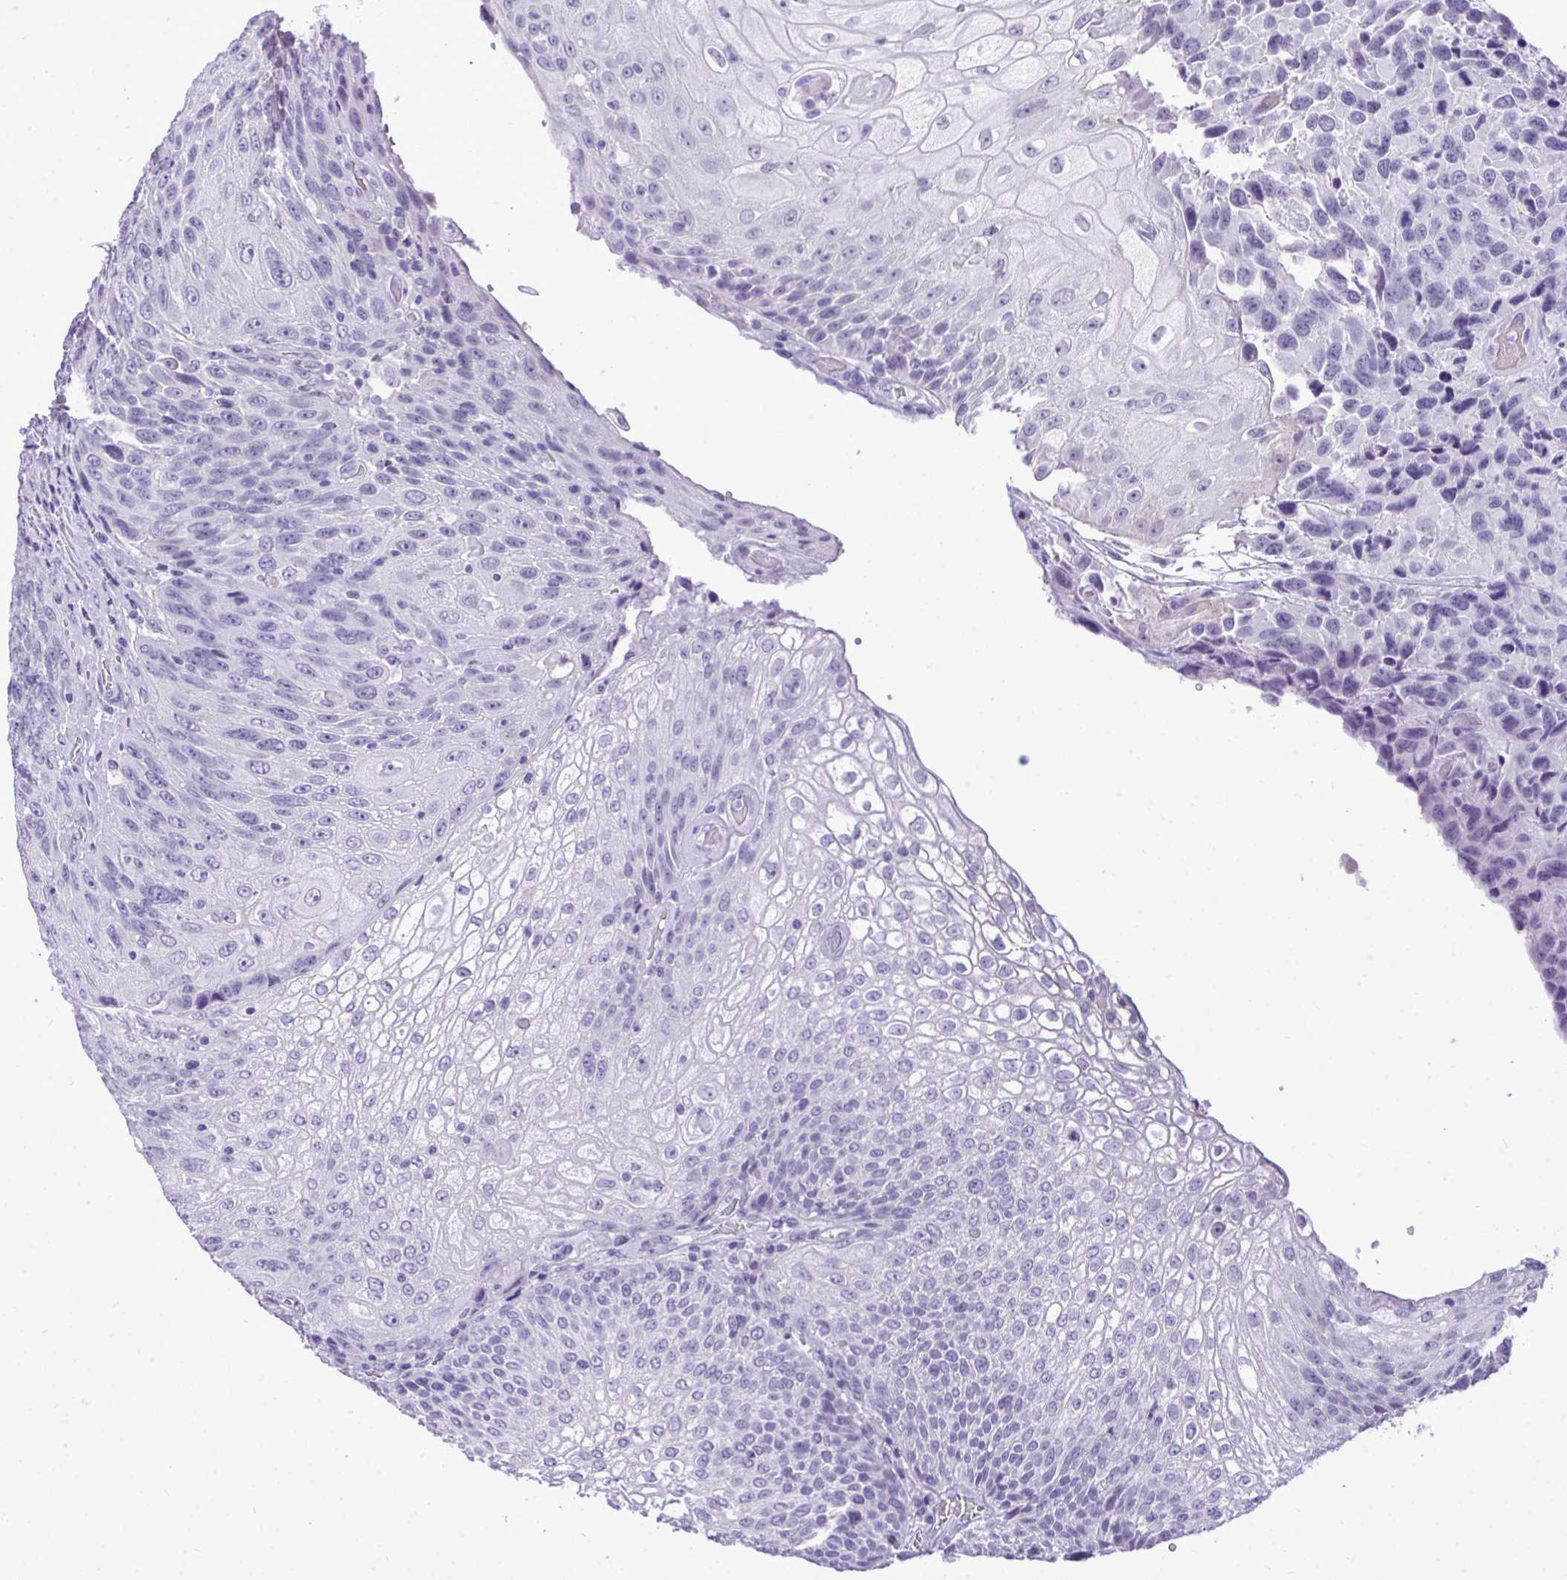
{"staining": {"intensity": "negative", "quantity": "none", "location": "none"}, "tissue": "urothelial cancer", "cell_type": "Tumor cells", "image_type": "cancer", "snomed": [{"axis": "morphology", "description": "Urothelial carcinoma, High grade"}, {"axis": "topography", "description": "Urinary bladder"}], "caption": "Tumor cells show no significant protein staining in high-grade urothelial carcinoma. Nuclei are stained in blue.", "gene": "PRM2", "patient": {"sex": "female", "age": 70}}